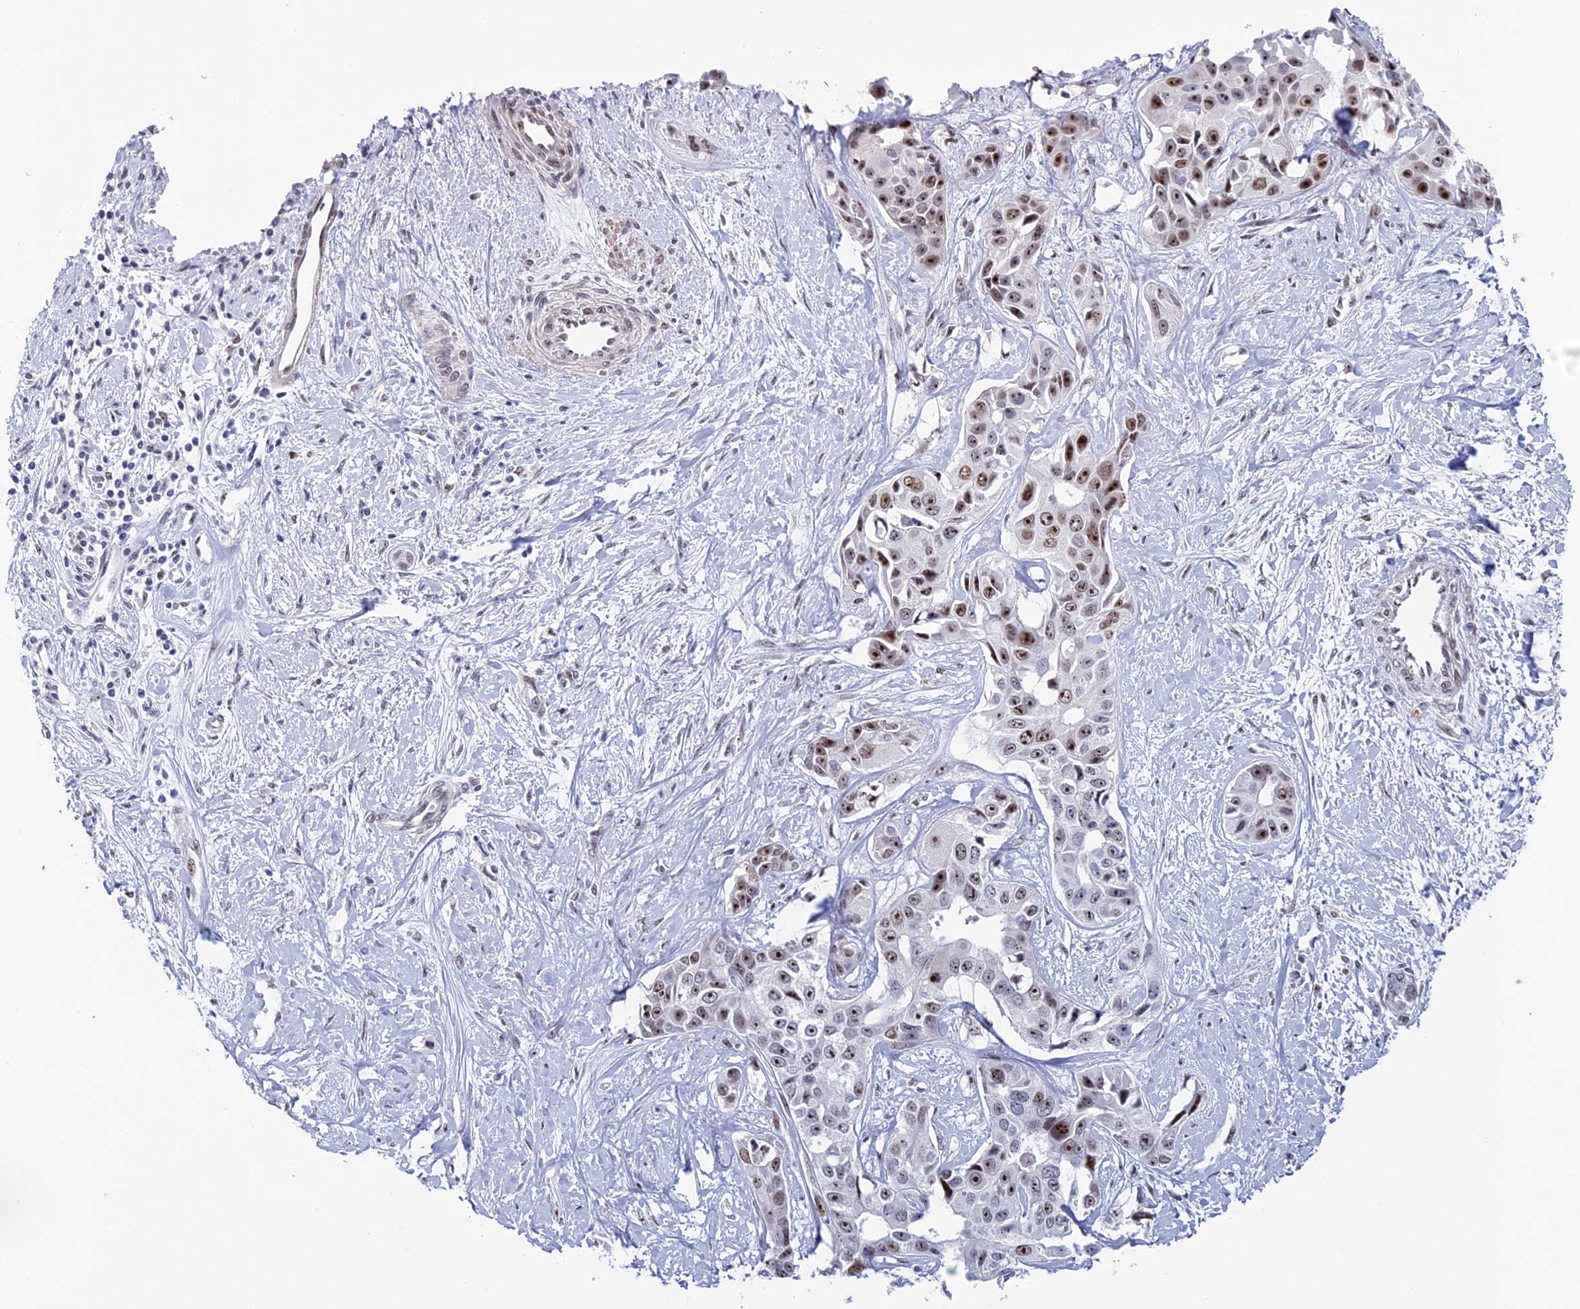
{"staining": {"intensity": "strong", "quantity": "25%-75%", "location": "nuclear"}, "tissue": "liver cancer", "cell_type": "Tumor cells", "image_type": "cancer", "snomed": [{"axis": "morphology", "description": "Cholangiocarcinoma"}, {"axis": "topography", "description": "Liver"}], "caption": "A brown stain shows strong nuclear staining of a protein in liver cancer (cholangiocarcinoma) tumor cells.", "gene": "CCDC86", "patient": {"sex": "male", "age": 59}}